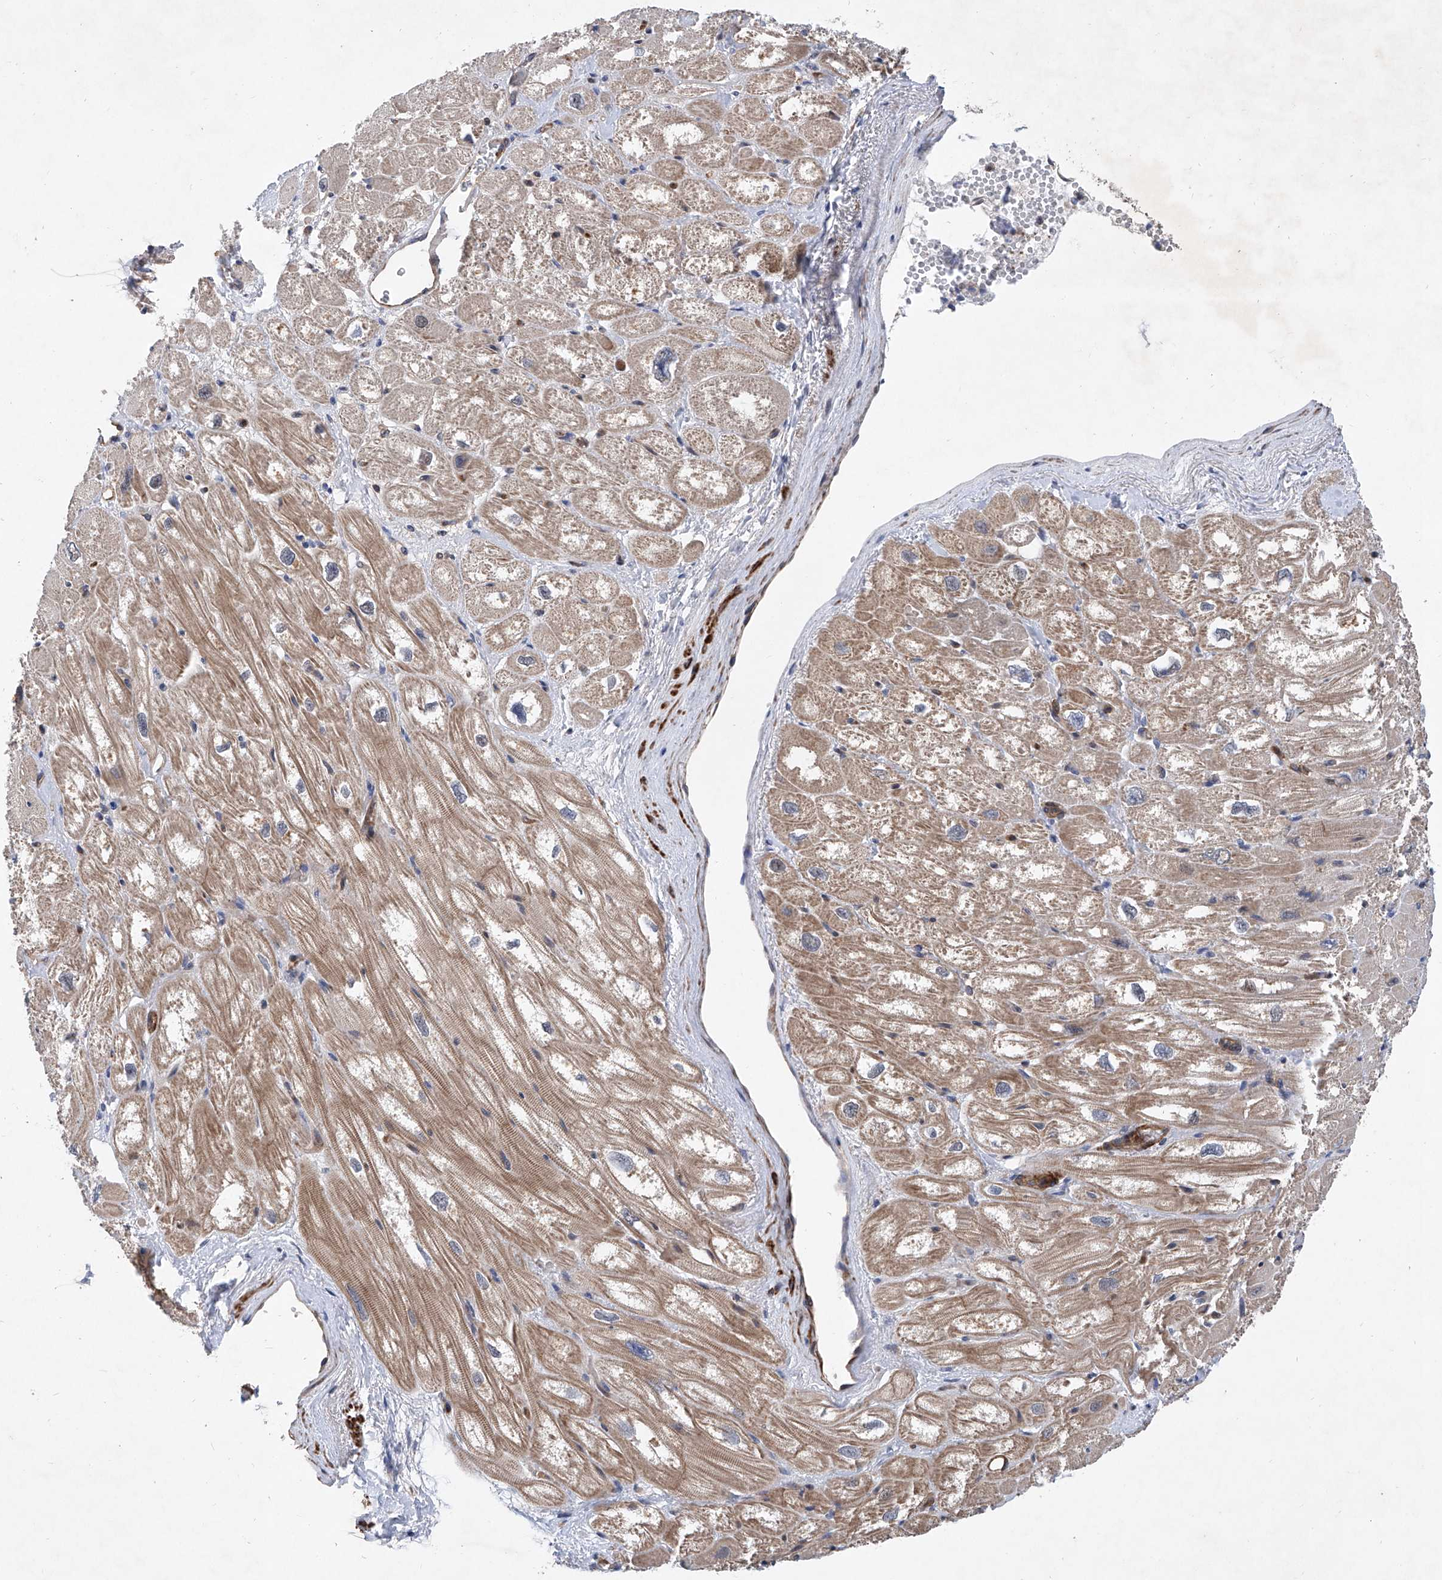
{"staining": {"intensity": "moderate", "quantity": "25%-75%", "location": "cytoplasmic/membranous"}, "tissue": "heart muscle", "cell_type": "Cardiomyocytes", "image_type": "normal", "snomed": [{"axis": "morphology", "description": "Normal tissue, NOS"}, {"axis": "topography", "description": "Heart"}], "caption": "Heart muscle stained for a protein (brown) shows moderate cytoplasmic/membranous positive expression in approximately 25%-75% of cardiomyocytes.", "gene": "NT5C3A", "patient": {"sex": "male", "age": 50}}